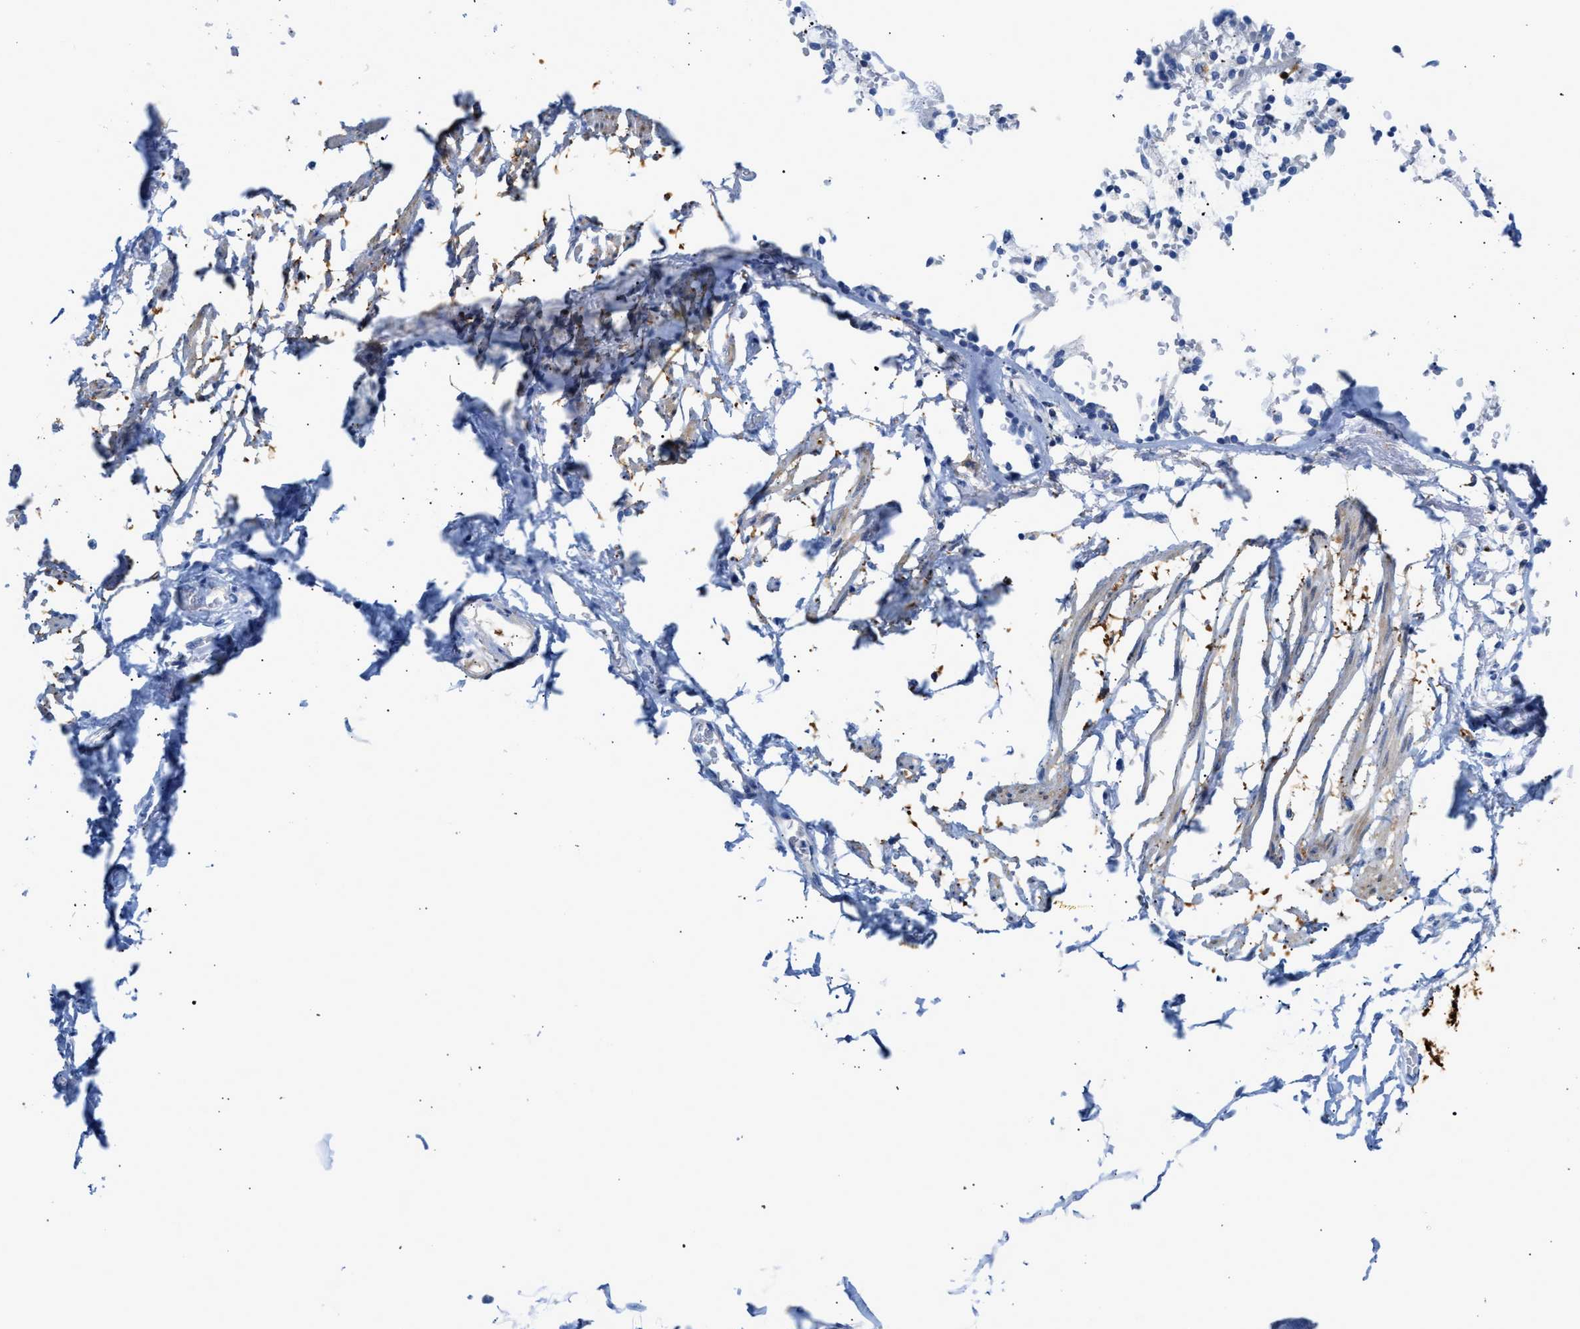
{"staining": {"intensity": "negative", "quantity": "none", "location": "none"}, "tissue": "adipose tissue", "cell_type": "Adipocytes", "image_type": "normal", "snomed": [{"axis": "morphology", "description": "Normal tissue, NOS"}, {"axis": "topography", "description": "Cartilage tissue"}, {"axis": "topography", "description": "Lung"}], "caption": "This is an immunohistochemistry (IHC) micrograph of unremarkable human adipose tissue. There is no positivity in adipocytes.", "gene": "AMPH", "patient": {"sex": "female", "age": 77}}